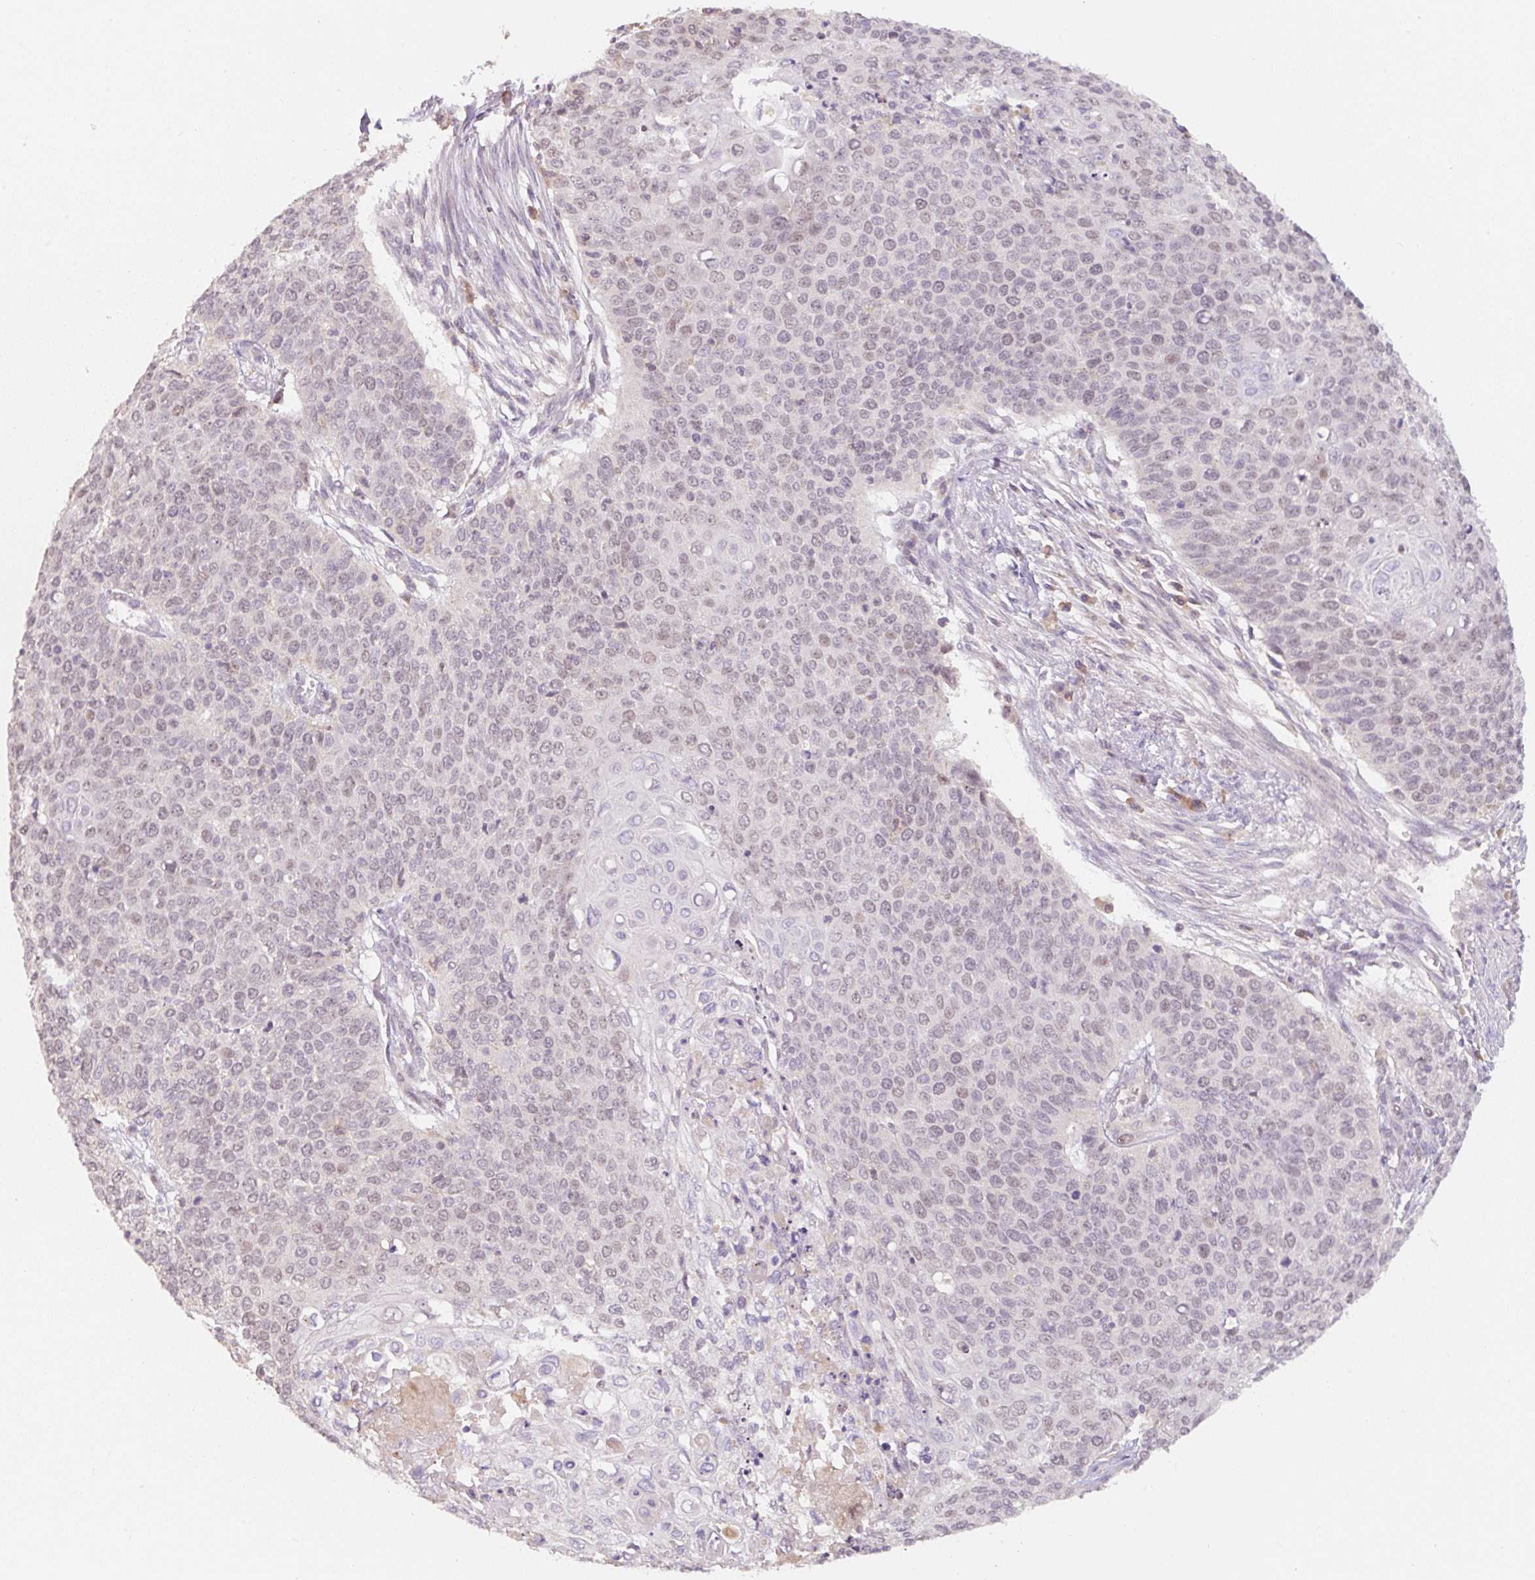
{"staining": {"intensity": "weak", "quantity": ">75%", "location": "nuclear"}, "tissue": "cervical cancer", "cell_type": "Tumor cells", "image_type": "cancer", "snomed": [{"axis": "morphology", "description": "Squamous cell carcinoma, NOS"}, {"axis": "topography", "description": "Cervix"}], "caption": "Protein expression analysis of human cervical squamous cell carcinoma reveals weak nuclear expression in approximately >75% of tumor cells.", "gene": "MIA2", "patient": {"sex": "female", "age": 39}}